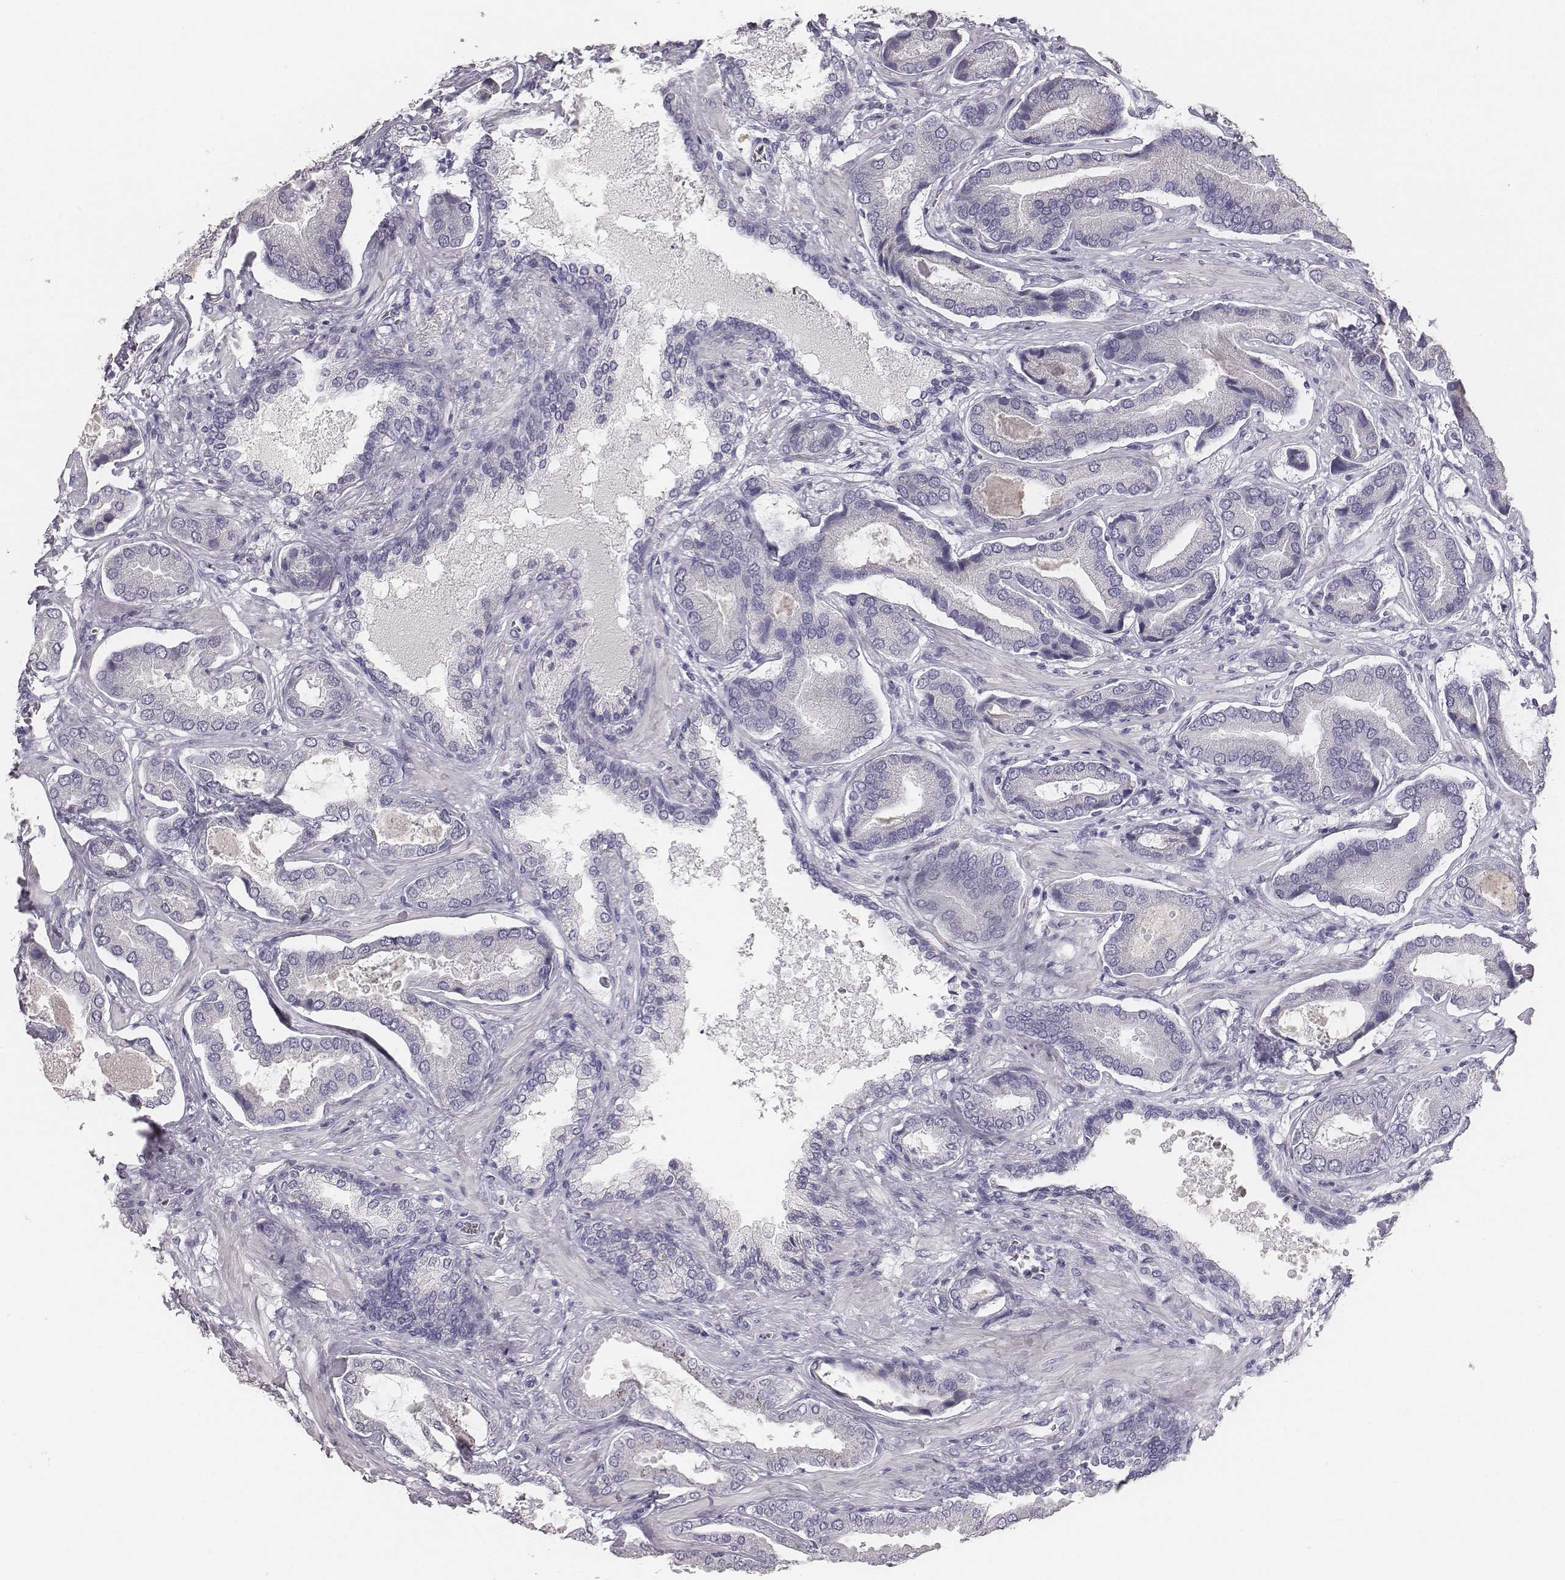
{"staining": {"intensity": "negative", "quantity": "none", "location": "none"}, "tissue": "prostate cancer", "cell_type": "Tumor cells", "image_type": "cancer", "snomed": [{"axis": "morphology", "description": "Adenocarcinoma, NOS"}, {"axis": "topography", "description": "Prostate"}], "caption": "The immunohistochemistry histopathology image has no significant staining in tumor cells of prostate cancer (adenocarcinoma) tissue.", "gene": "MYH6", "patient": {"sex": "male", "age": 64}}